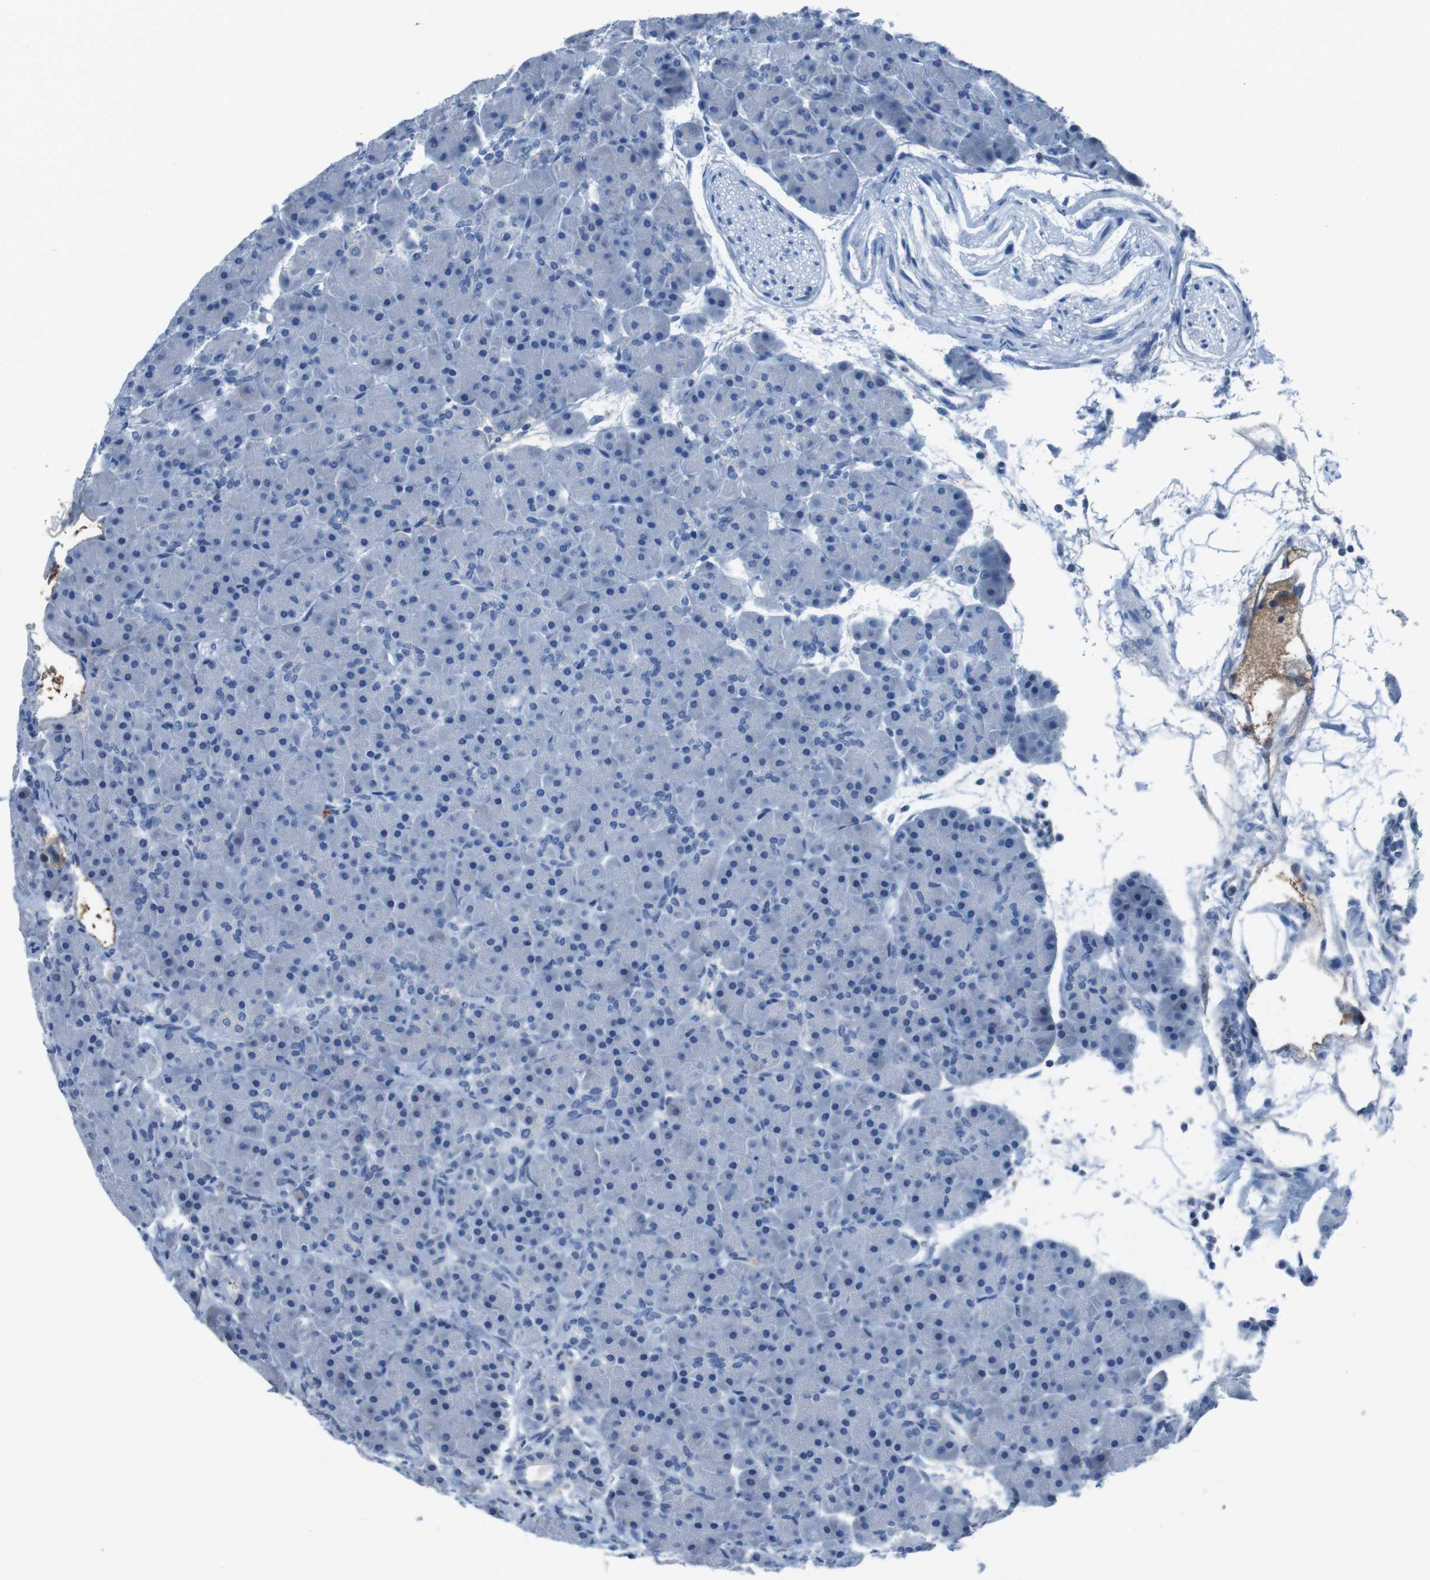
{"staining": {"intensity": "negative", "quantity": "none", "location": "none"}, "tissue": "pancreas", "cell_type": "Exocrine glandular cells", "image_type": "normal", "snomed": [{"axis": "morphology", "description": "Normal tissue, NOS"}, {"axis": "topography", "description": "Pancreas"}], "caption": "Immunohistochemistry photomicrograph of normal pancreas stained for a protein (brown), which exhibits no staining in exocrine glandular cells. (DAB IHC with hematoxylin counter stain).", "gene": "TMPRSS15", "patient": {"sex": "male", "age": 66}}